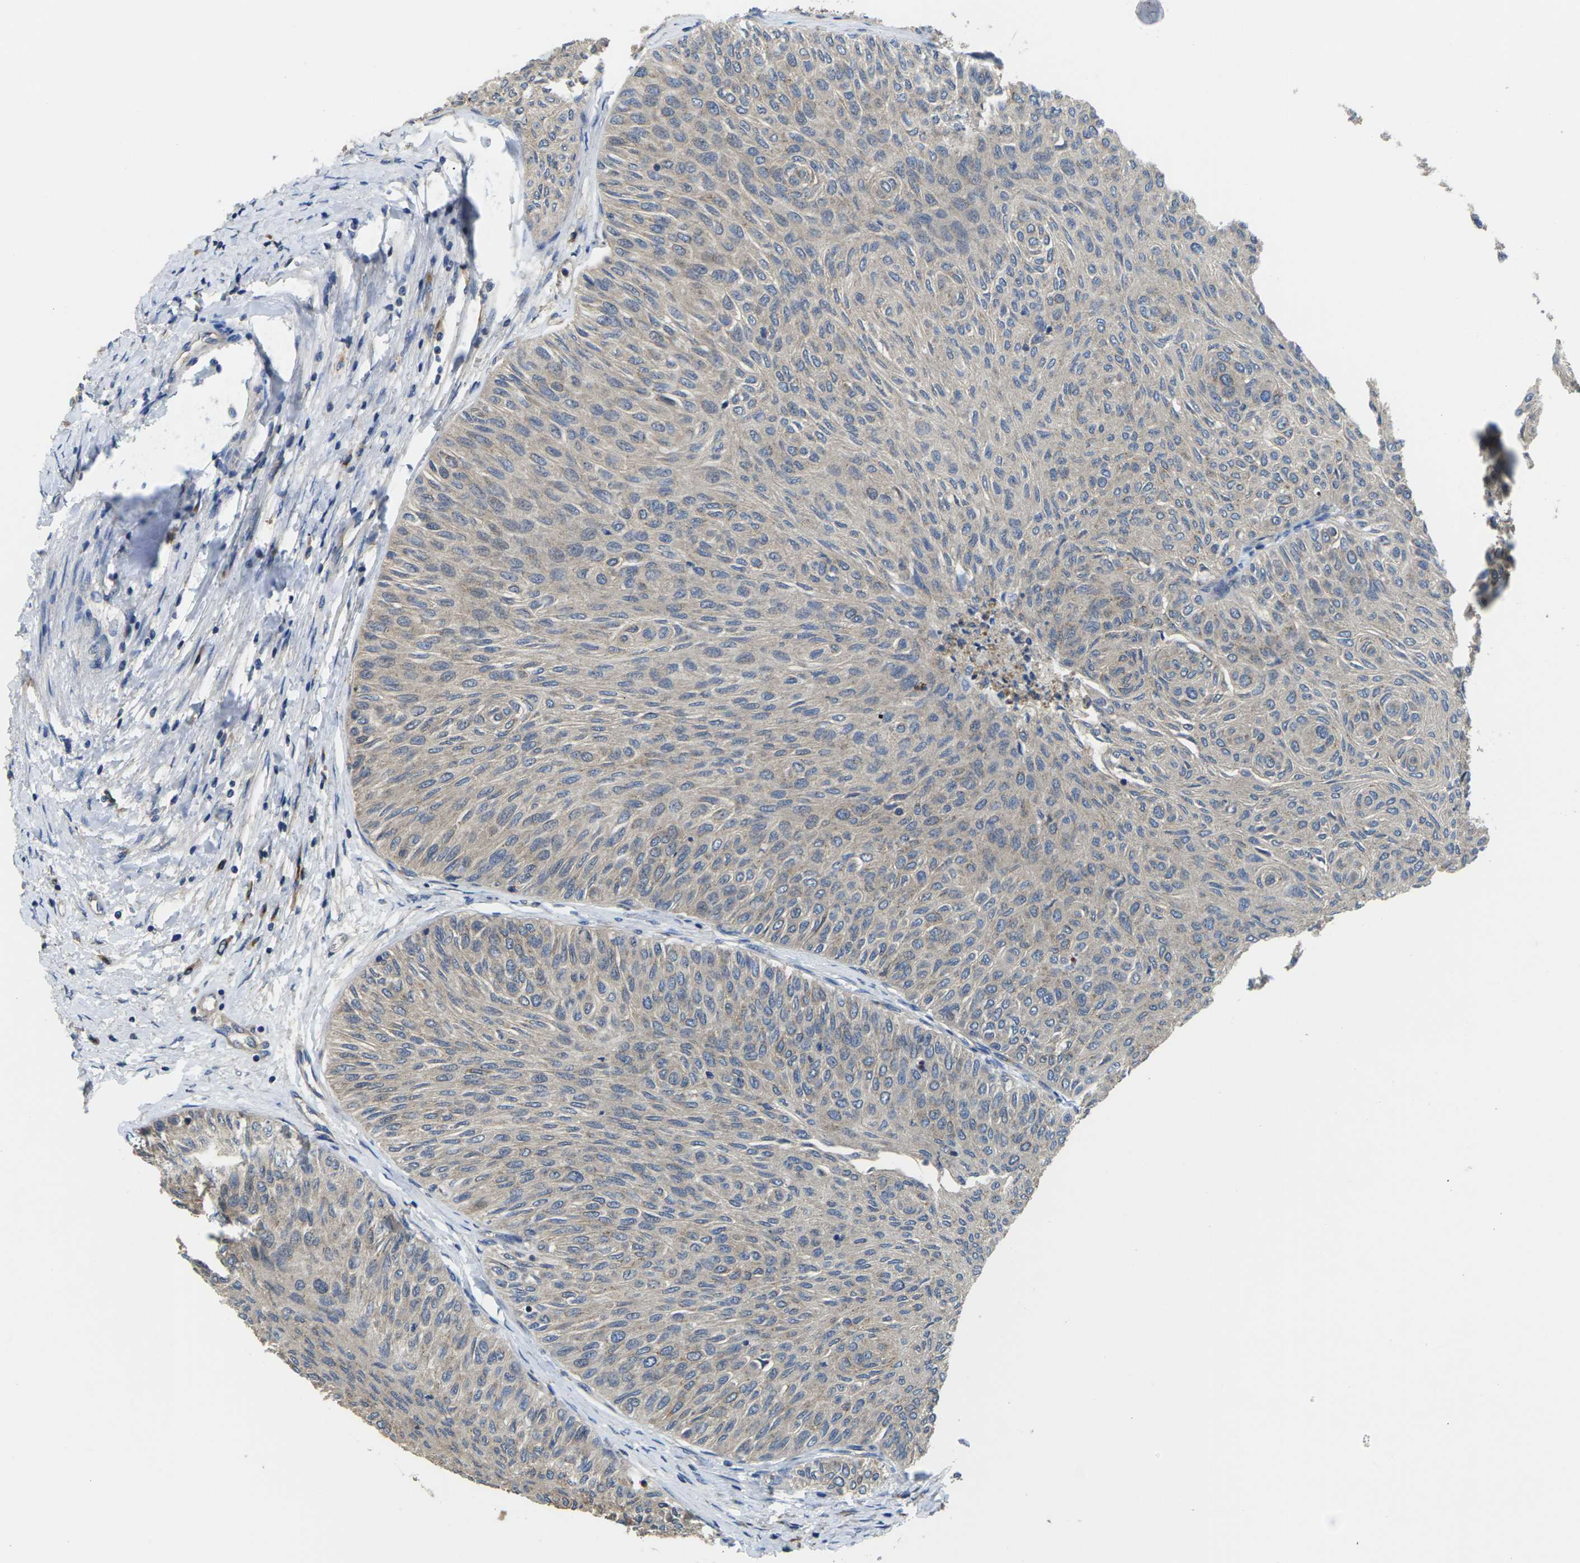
{"staining": {"intensity": "weak", "quantity": "<25%", "location": "cytoplasmic/membranous"}, "tissue": "urothelial cancer", "cell_type": "Tumor cells", "image_type": "cancer", "snomed": [{"axis": "morphology", "description": "Urothelial carcinoma, Low grade"}, {"axis": "topography", "description": "Urinary bladder"}], "caption": "Urothelial carcinoma (low-grade) was stained to show a protein in brown. There is no significant staining in tumor cells. (Brightfield microscopy of DAB IHC at high magnification).", "gene": "TMCC2", "patient": {"sex": "male", "age": 78}}